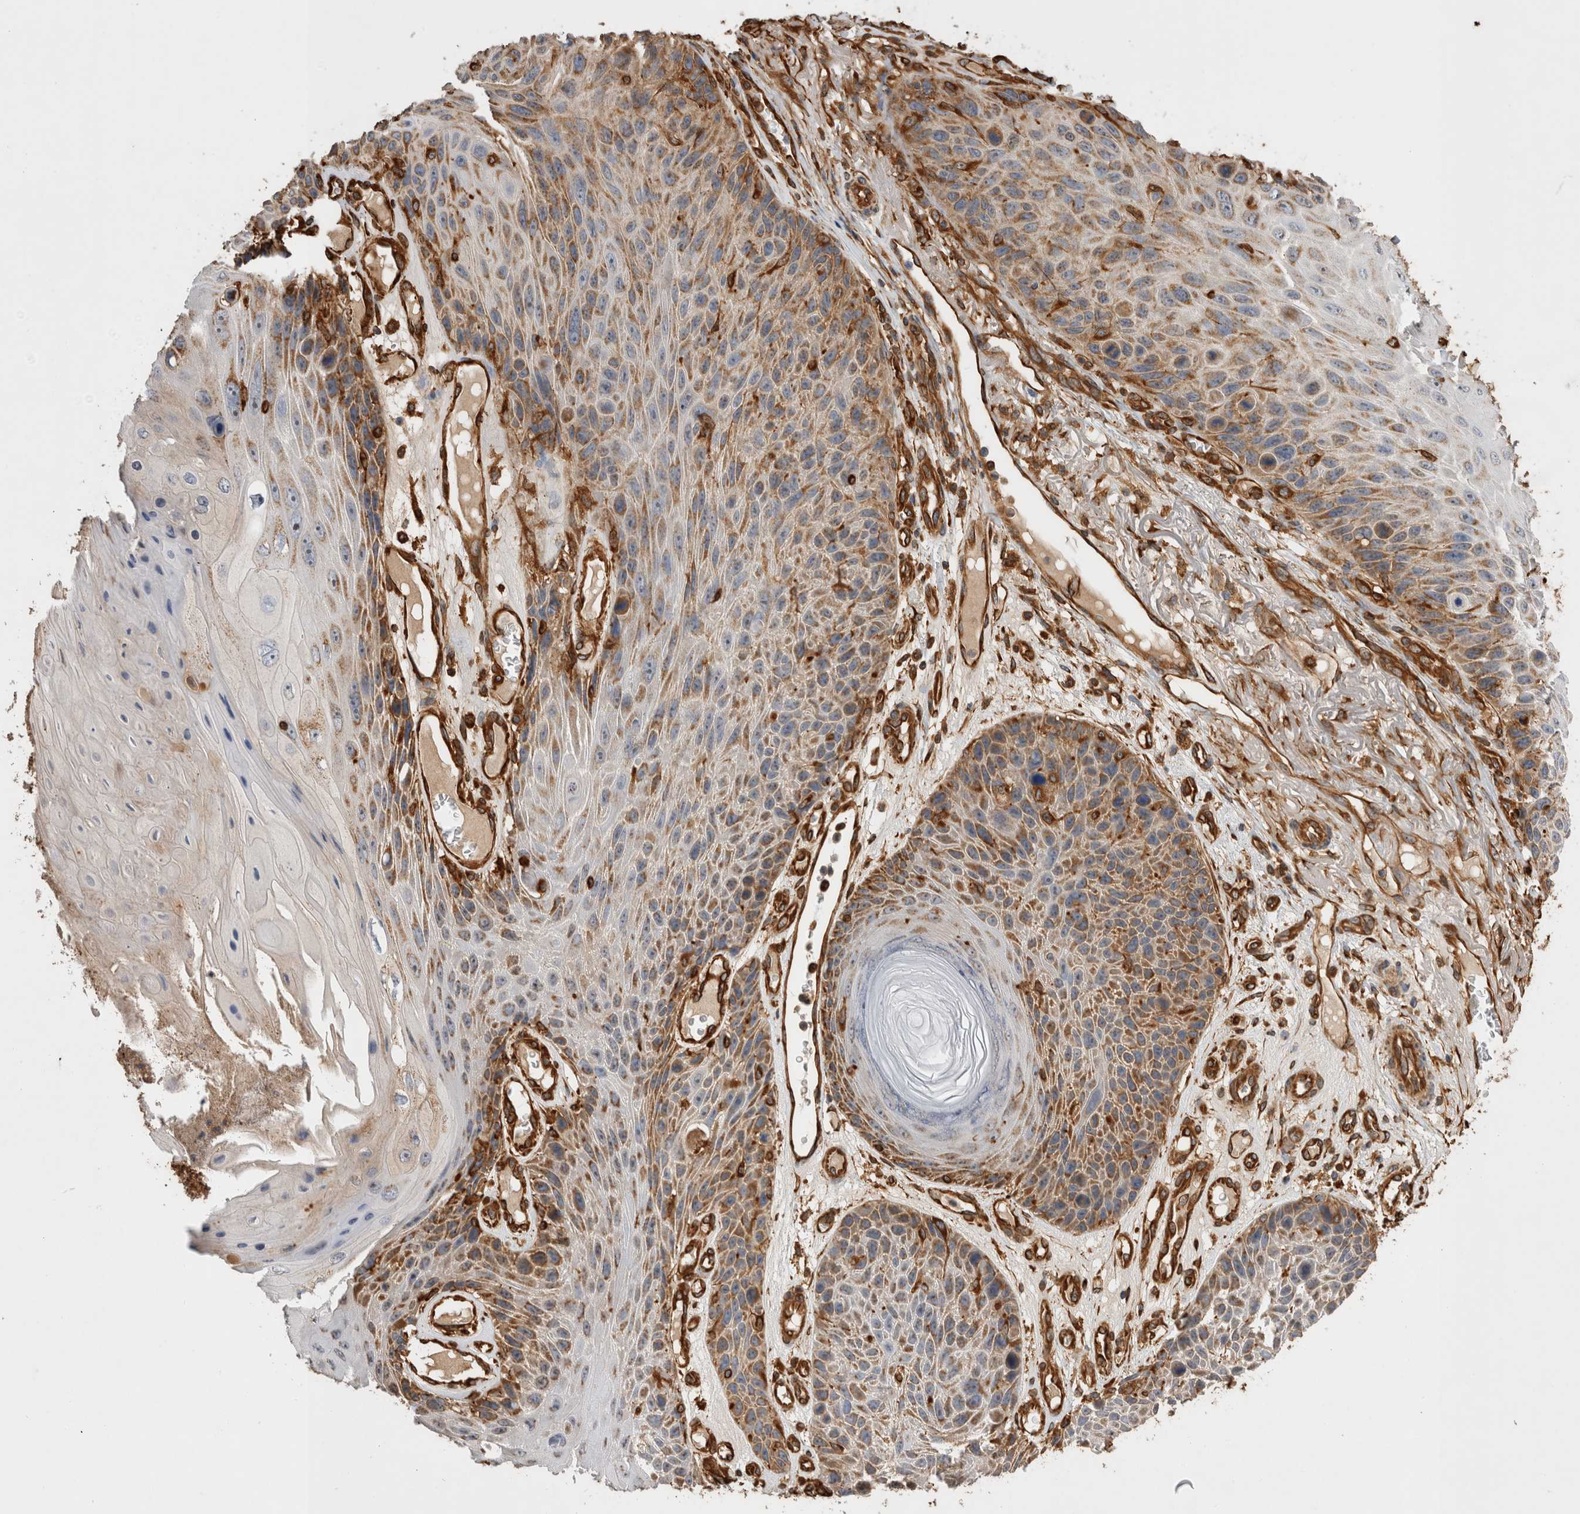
{"staining": {"intensity": "moderate", "quantity": "25%-75%", "location": "cytoplasmic/membranous"}, "tissue": "skin cancer", "cell_type": "Tumor cells", "image_type": "cancer", "snomed": [{"axis": "morphology", "description": "Squamous cell carcinoma, NOS"}, {"axis": "topography", "description": "Skin"}], "caption": "Skin cancer stained with DAB immunohistochemistry (IHC) shows medium levels of moderate cytoplasmic/membranous staining in approximately 25%-75% of tumor cells.", "gene": "ZNF397", "patient": {"sex": "female", "age": 88}}